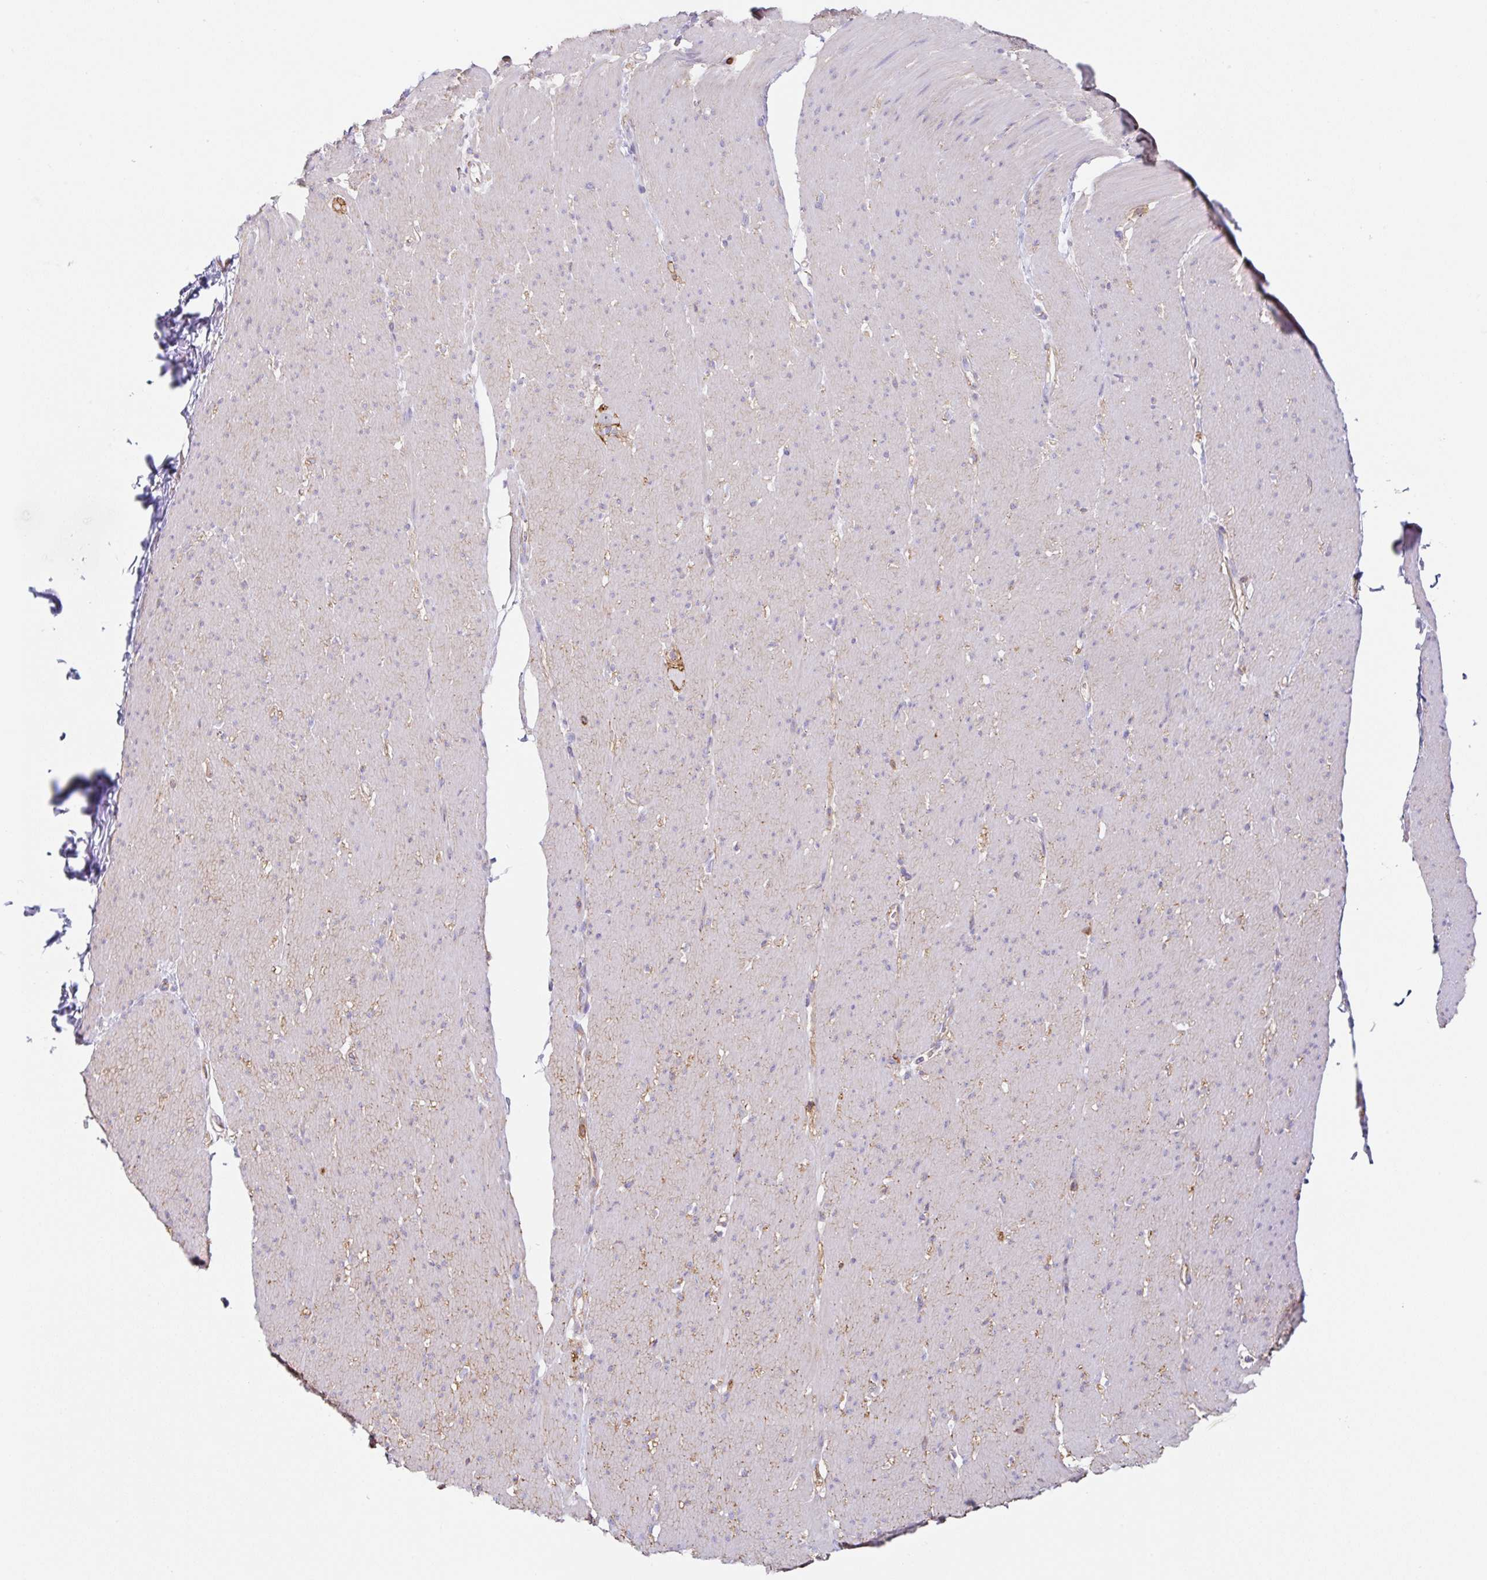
{"staining": {"intensity": "moderate", "quantity": "25%-75%", "location": "cytoplasmic/membranous"}, "tissue": "smooth muscle", "cell_type": "Smooth muscle cells", "image_type": "normal", "snomed": [{"axis": "morphology", "description": "Normal tissue, NOS"}, {"axis": "topography", "description": "Smooth muscle"}, {"axis": "topography", "description": "Rectum"}], "caption": "Immunohistochemistry staining of normal smooth muscle, which displays medium levels of moderate cytoplasmic/membranous expression in about 25%-75% of smooth muscle cells indicating moderate cytoplasmic/membranous protein expression. The staining was performed using DAB (brown) for protein detection and nuclei were counterstained in hematoxylin (blue).", "gene": "MTTP", "patient": {"sex": "male", "age": 53}}